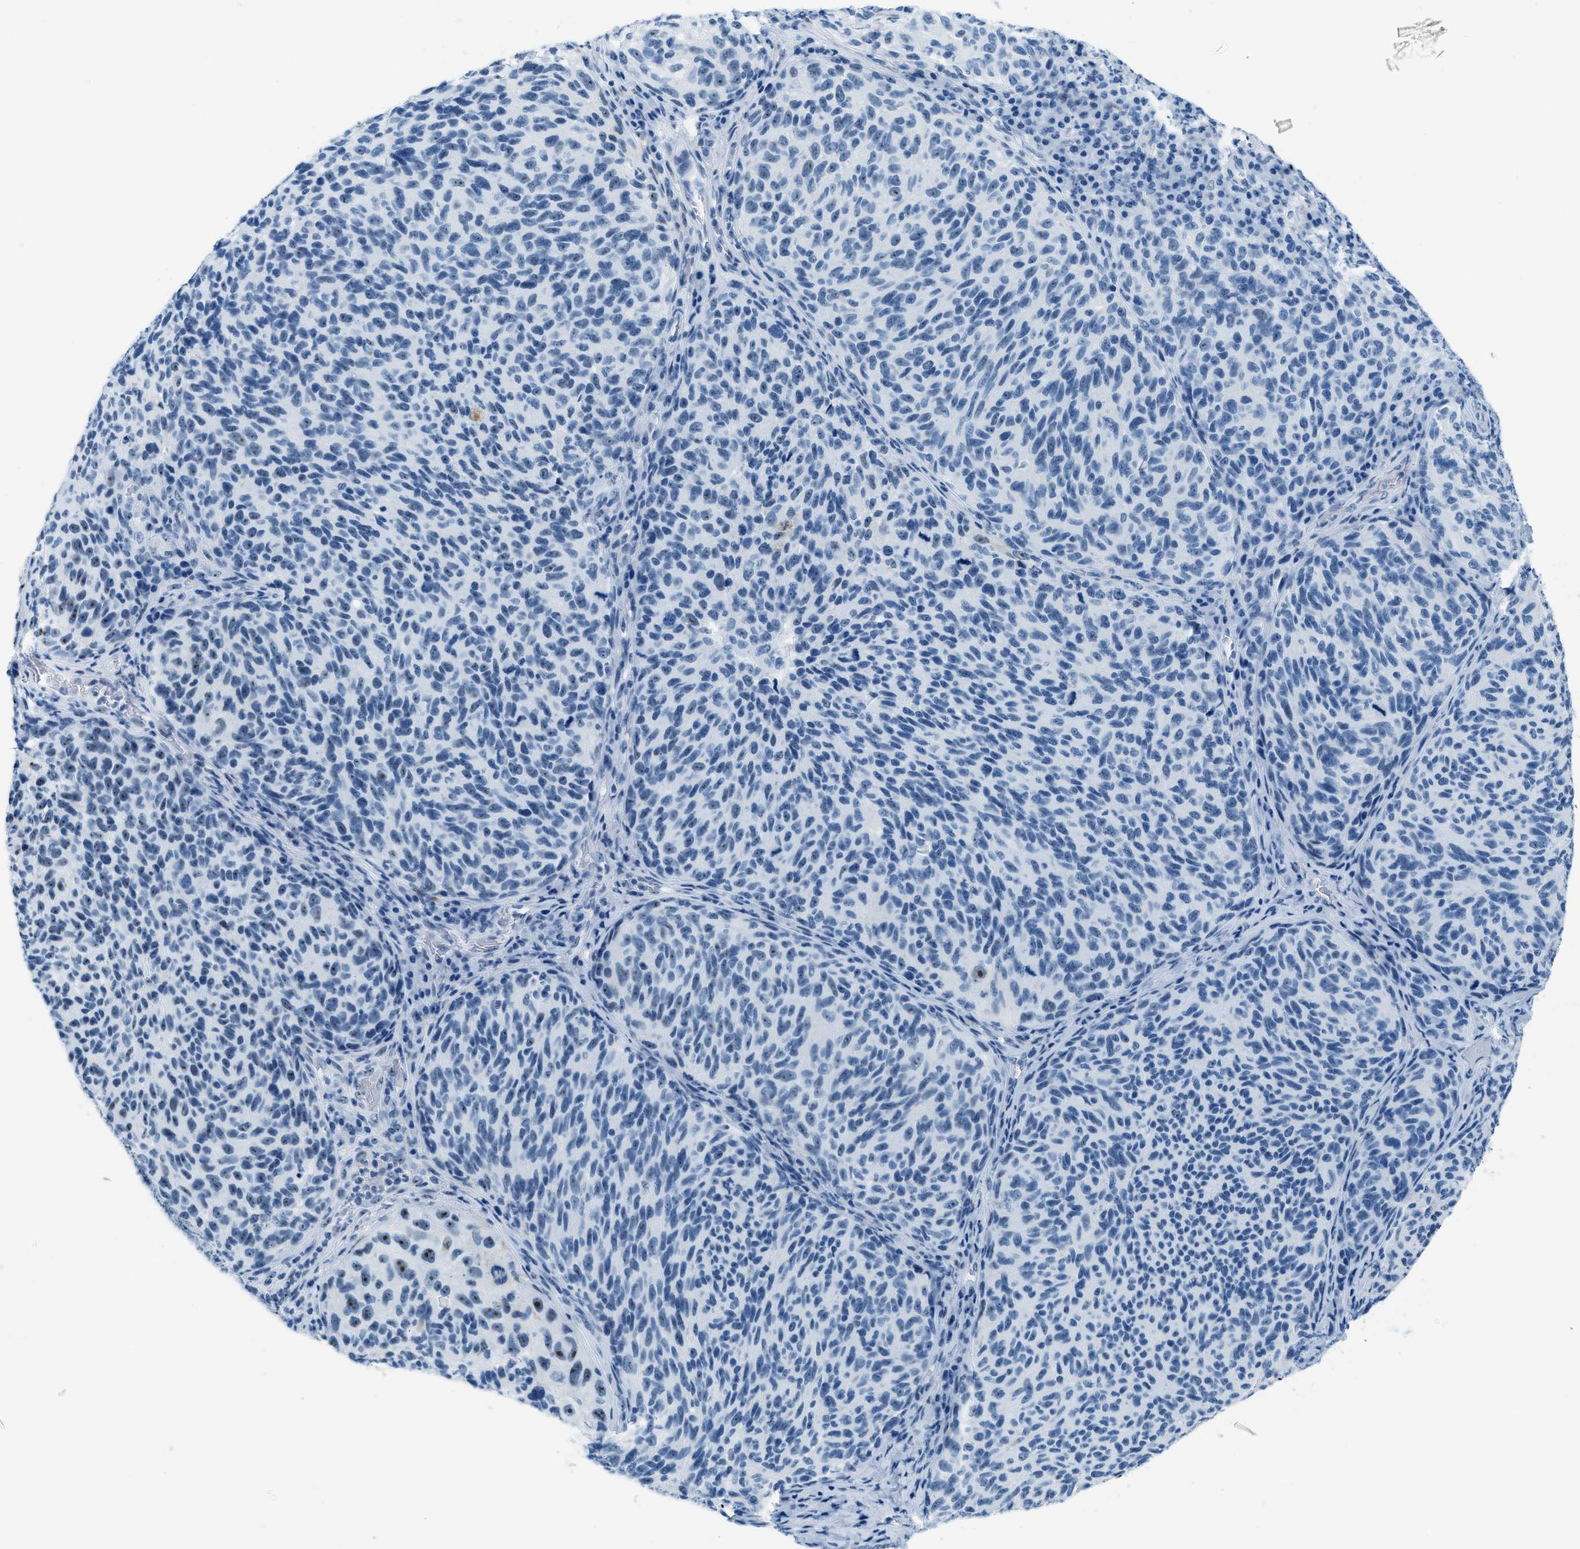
{"staining": {"intensity": "moderate", "quantity": "25%-75%", "location": "nuclear"}, "tissue": "melanoma", "cell_type": "Tumor cells", "image_type": "cancer", "snomed": [{"axis": "morphology", "description": "Malignant melanoma, NOS"}, {"axis": "topography", "description": "Skin"}], "caption": "A high-resolution histopathology image shows IHC staining of malignant melanoma, which reveals moderate nuclear staining in about 25%-75% of tumor cells.", "gene": "PLA2G2A", "patient": {"sex": "female", "age": 73}}